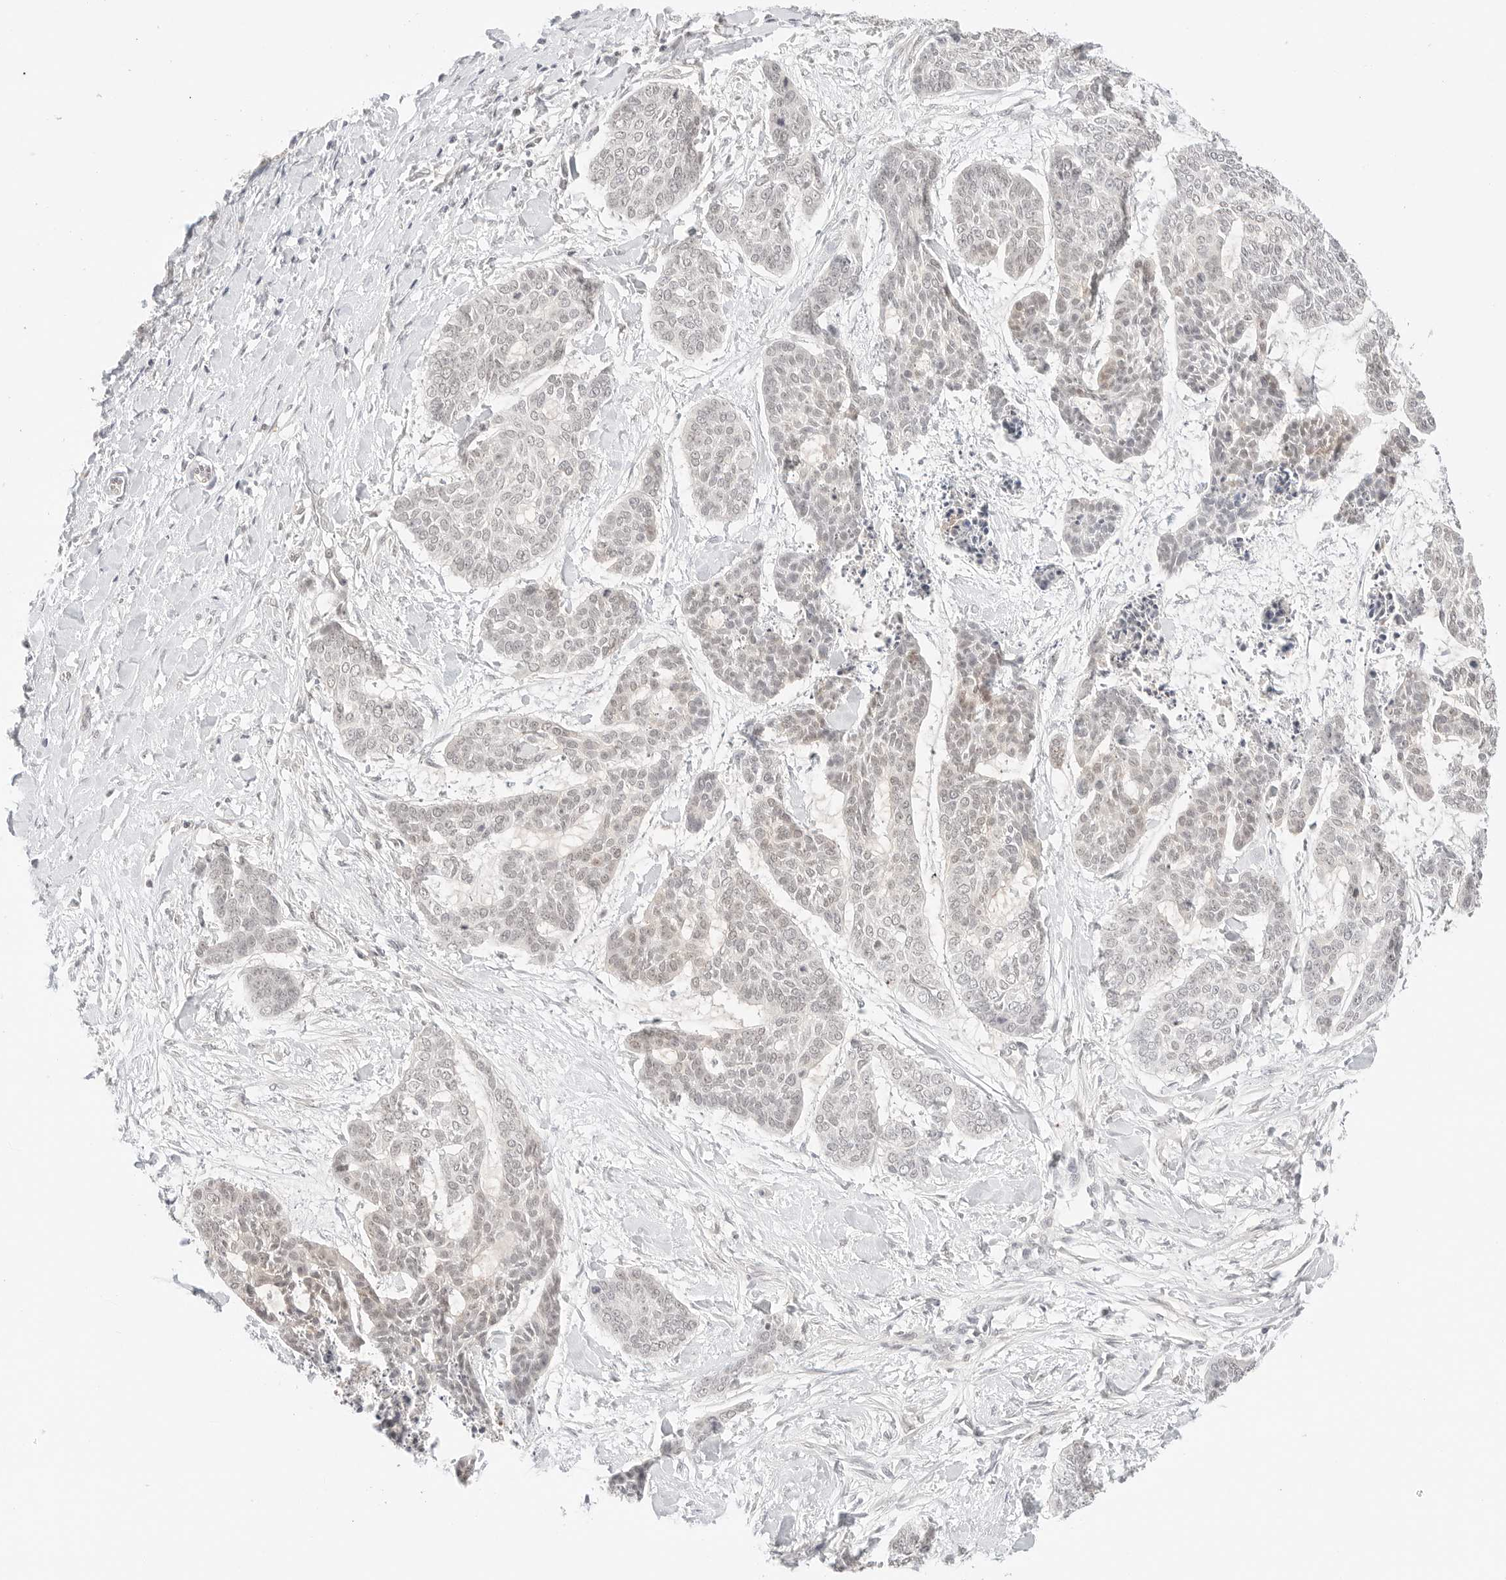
{"staining": {"intensity": "weak", "quantity": "<25%", "location": "nuclear"}, "tissue": "skin cancer", "cell_type": "Tumor cells", "image_type": "cancer", "snomed": [{"axis": "morphology", "description": "Basal cell carcinoma"}, {"axis": "topography", "description": "Skin"}], "caption": "DAB immunohistochemical staining of human basal cell carcinoma (skin) demonstrates no significant expression in tumor cells.", "gene": "RPS6KL1", "patient": {"sex": "female", "age": 64}}